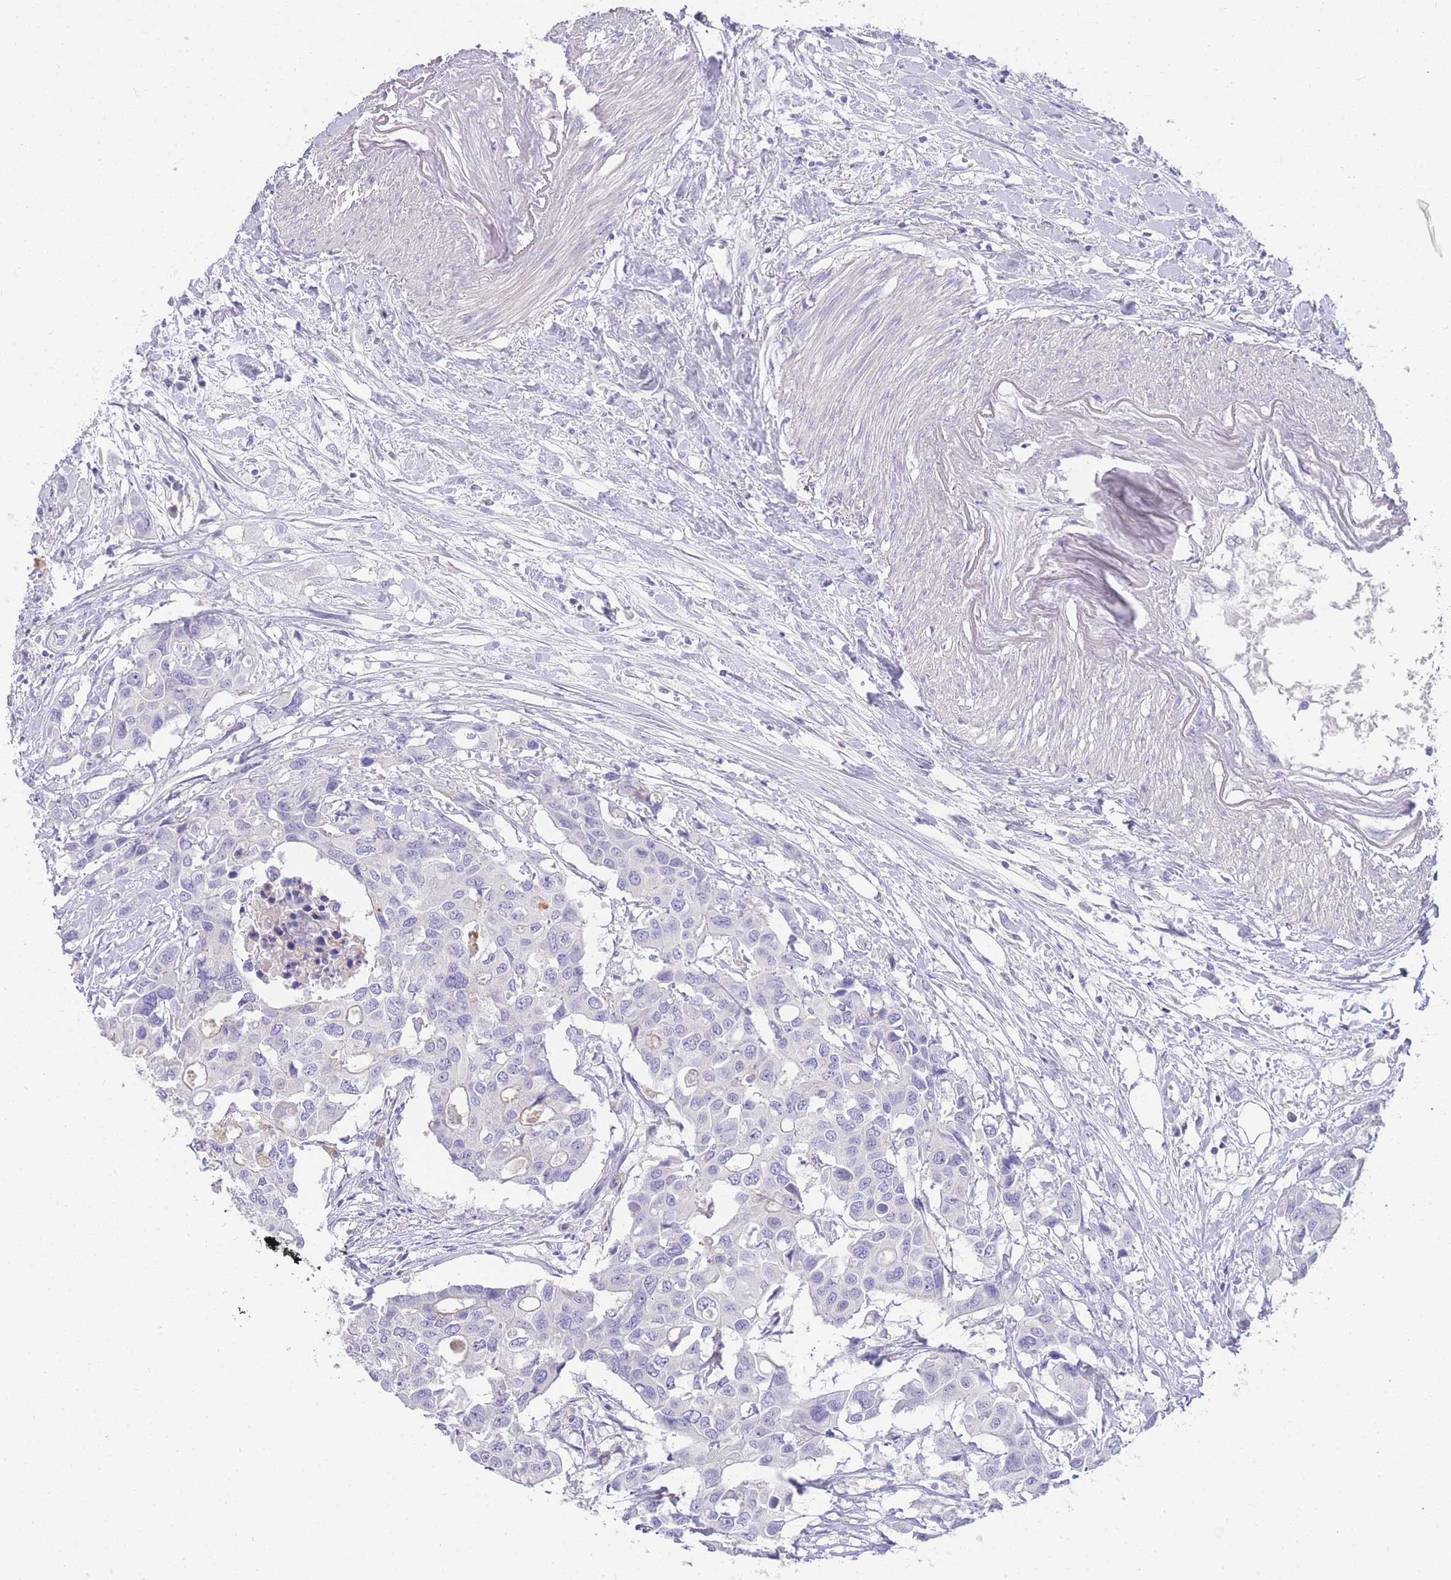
{"staining": {"intensity": "negative", "quantity": "none", "location": "none"}, "tissue": "colorectal cancer", "cell_type": "Tumor cells", "image_type": "cancer", "snomed": [{"axis": "morphology", "description": "Adenocarcinoma, NOS"}, {"axis": "topography", "description": "Colon"}], "caption": "A photomicrograph of colorectal cancer (adenocarcinoma) stained for a protein reveals no brown staining in tumor cells.", "gene": "DPP4", "patient": {"sex": "male", "age": 77}}